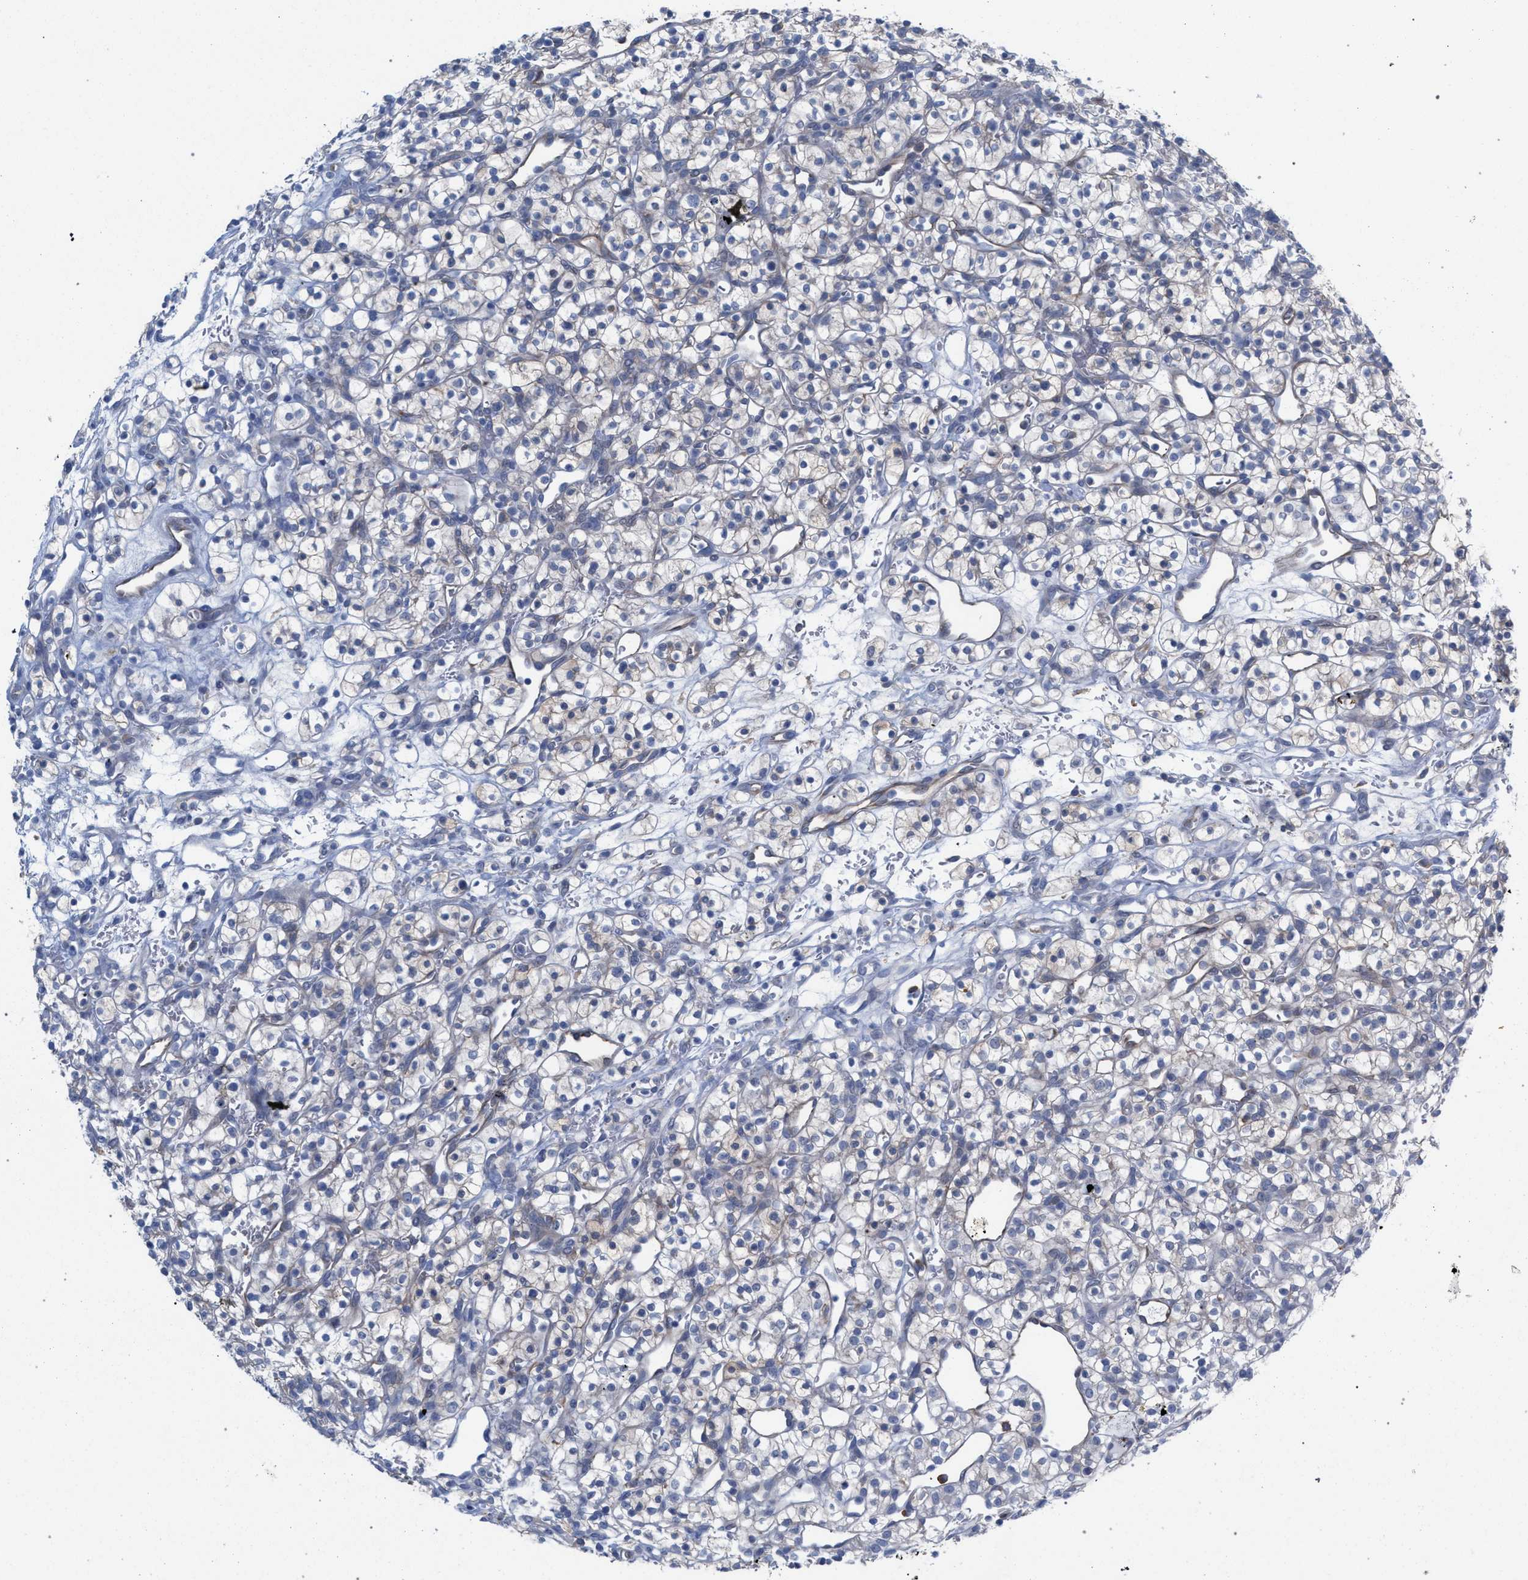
{"staining": {"intensity": "negative", "quantity": "none", "location": "none"}, "tissue": "renal cancer", "cell_type": "Tumor cells", "image_type": "cancer", "snomed": [{"axis": "morphology", "description": "Adenocarcinoma, NOS"}, {"axis": "topography", "description": "Kidney"}], "caption": "Adenocarcinoma (renal) was stained to show a protein in brown. There is no significant positivity in tumor cells.", "gene": "FHOD3", "patient": {"sex": "female", "age": 57}}